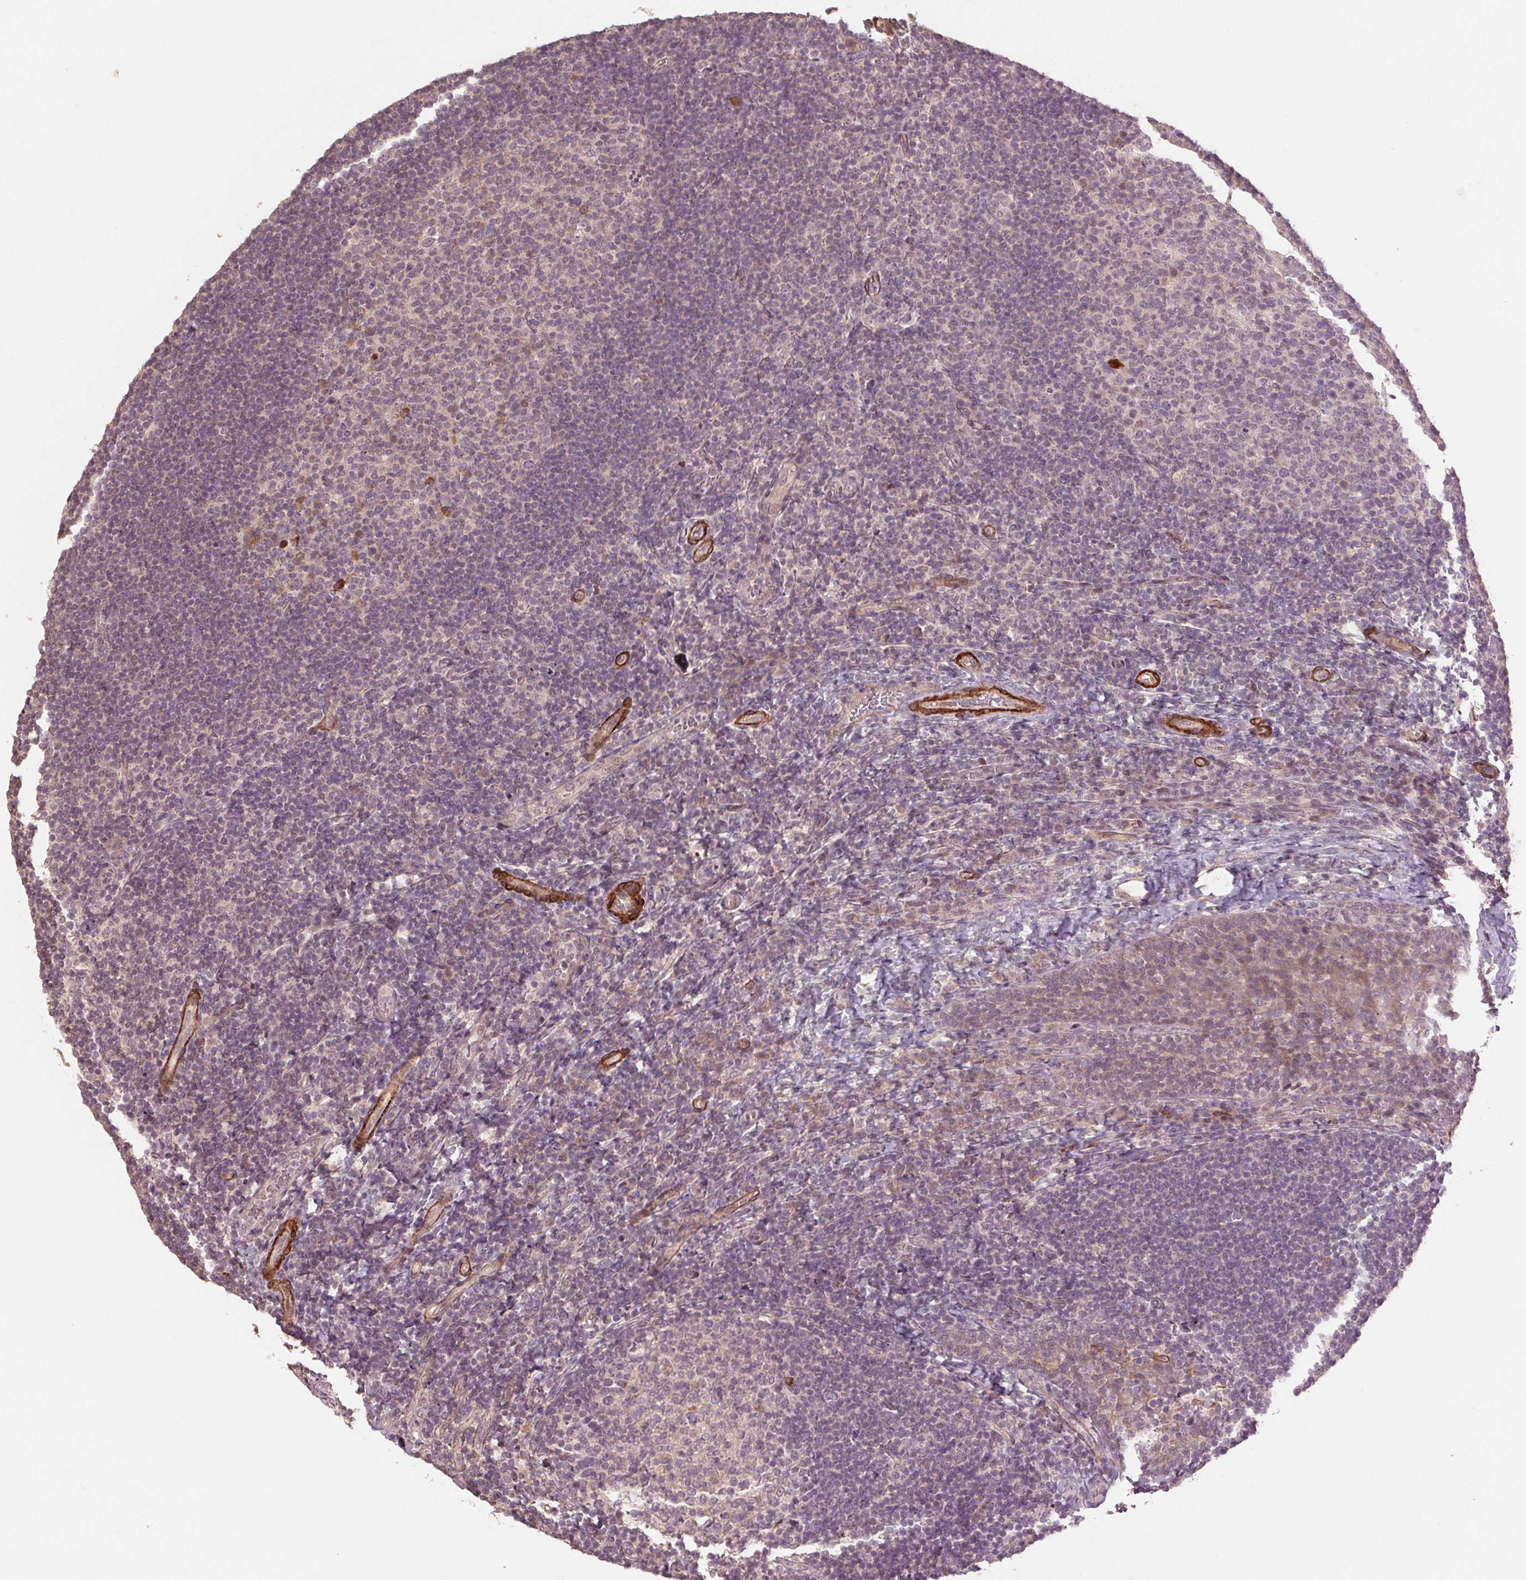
{"staining": {"intensity": "negative", "quantity": "none", "location": "none"}, "tissue": "tonsil", "cell_type": "Germinal center cells", "image_type": "normal", "snomed": [{"axis": "morphology", "description": "Normal tissue, NOS"}, {"axis": "topography", "description": "Tonsil"}], "caption": "The histopathology image shows no staining of germinal center cells in normal tonsil.", "gene": "SMLR1", "patient": {"sex": "female", "age": 10}}